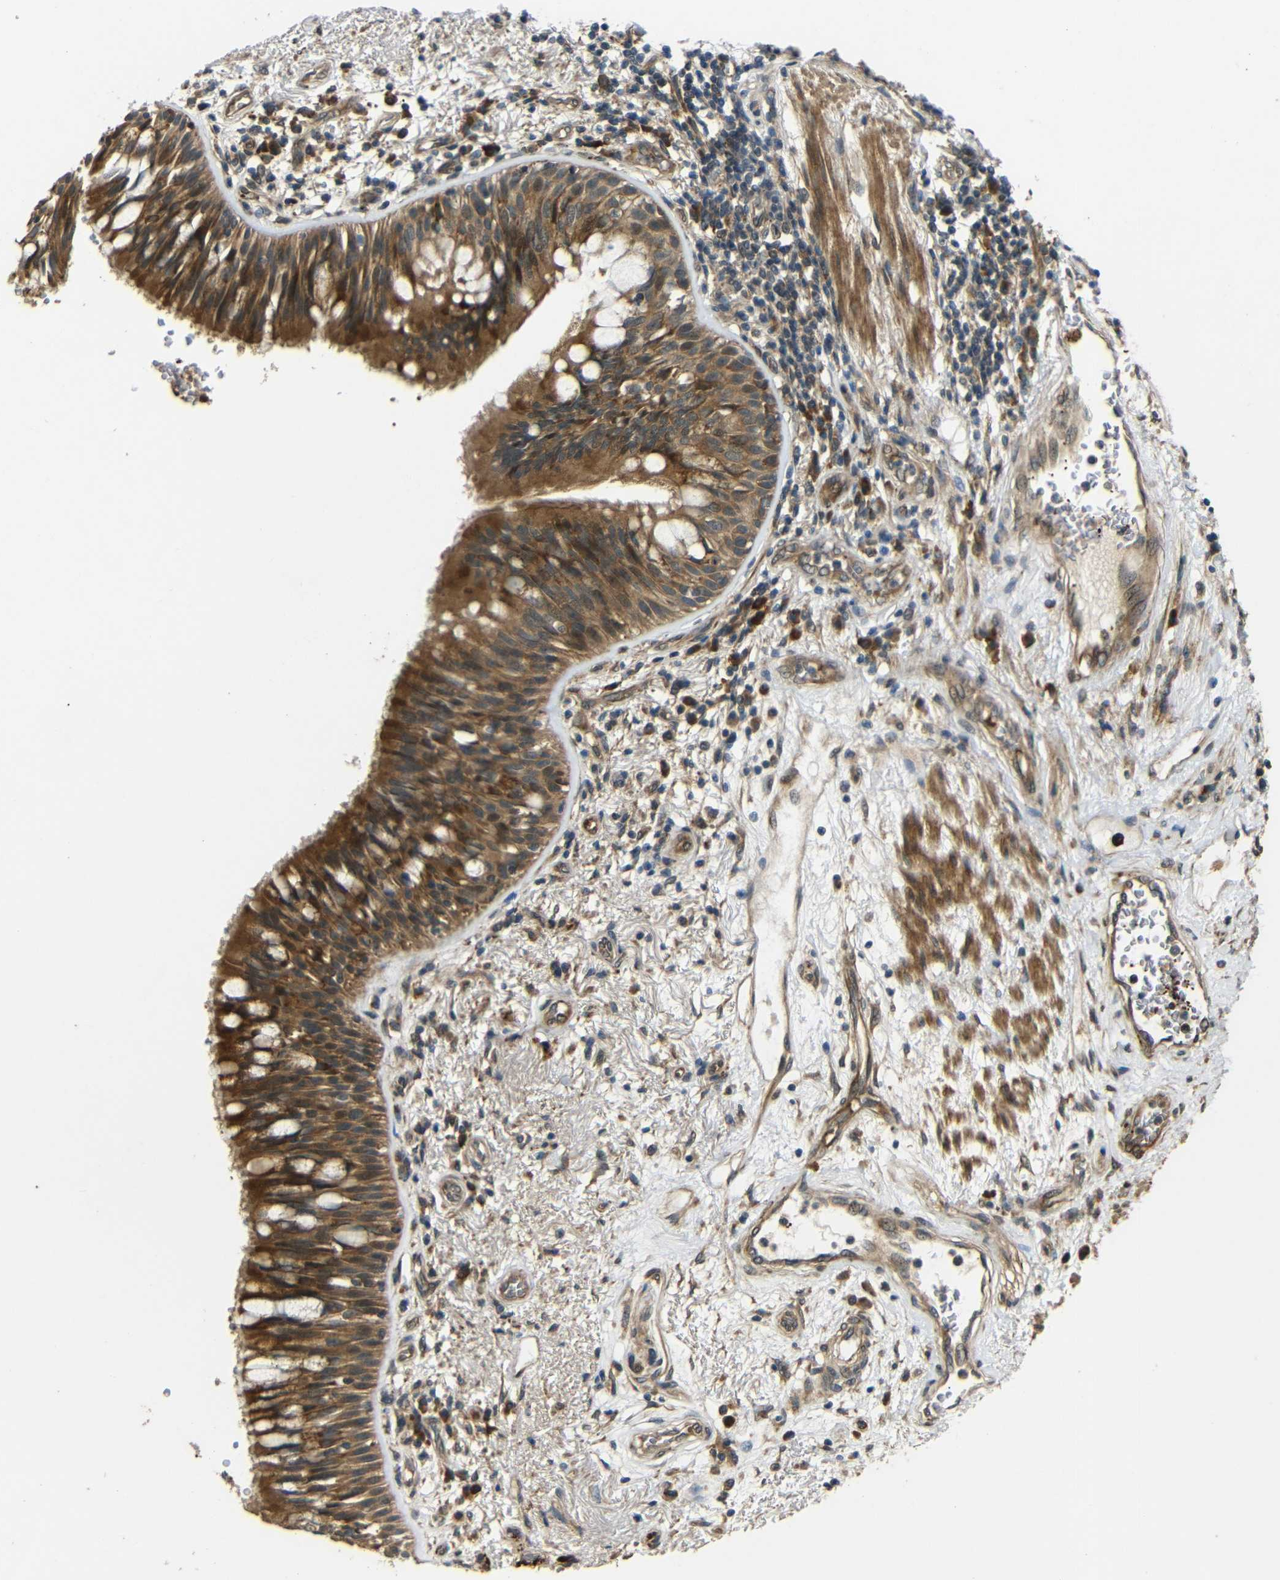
{"staining": {"intensity": "strong", "quantity": ">75%", "location": "cytoplasmic/membranous"}, "tissue": "bronchus", "cell_type": "Respiratory epithelial cells", "image_type": "normal", "snomed": [{"axis": "morphology", "description": "Normal tissue, NOS"}, {"axis": "morphology", "description": "Adenocarcinoma, NOS"}, {"axis": "morphology", "description": "Adenocarcinoma, metastatic, NOS"}, {"axis": "topography", "description": "Lymph node"}, {"axis": "topography", "description": "Bronchus"}, {"axis": "topography", "description": "Lung"}], "caption": "Protein expression analysis of unremarkable bronchus displays strong cytoplasmic/membranous expression in approximately >75% of respiratory epithelial cells.", "gene": "EPHB2", "patient": {"sex": "female", "age": 54}}